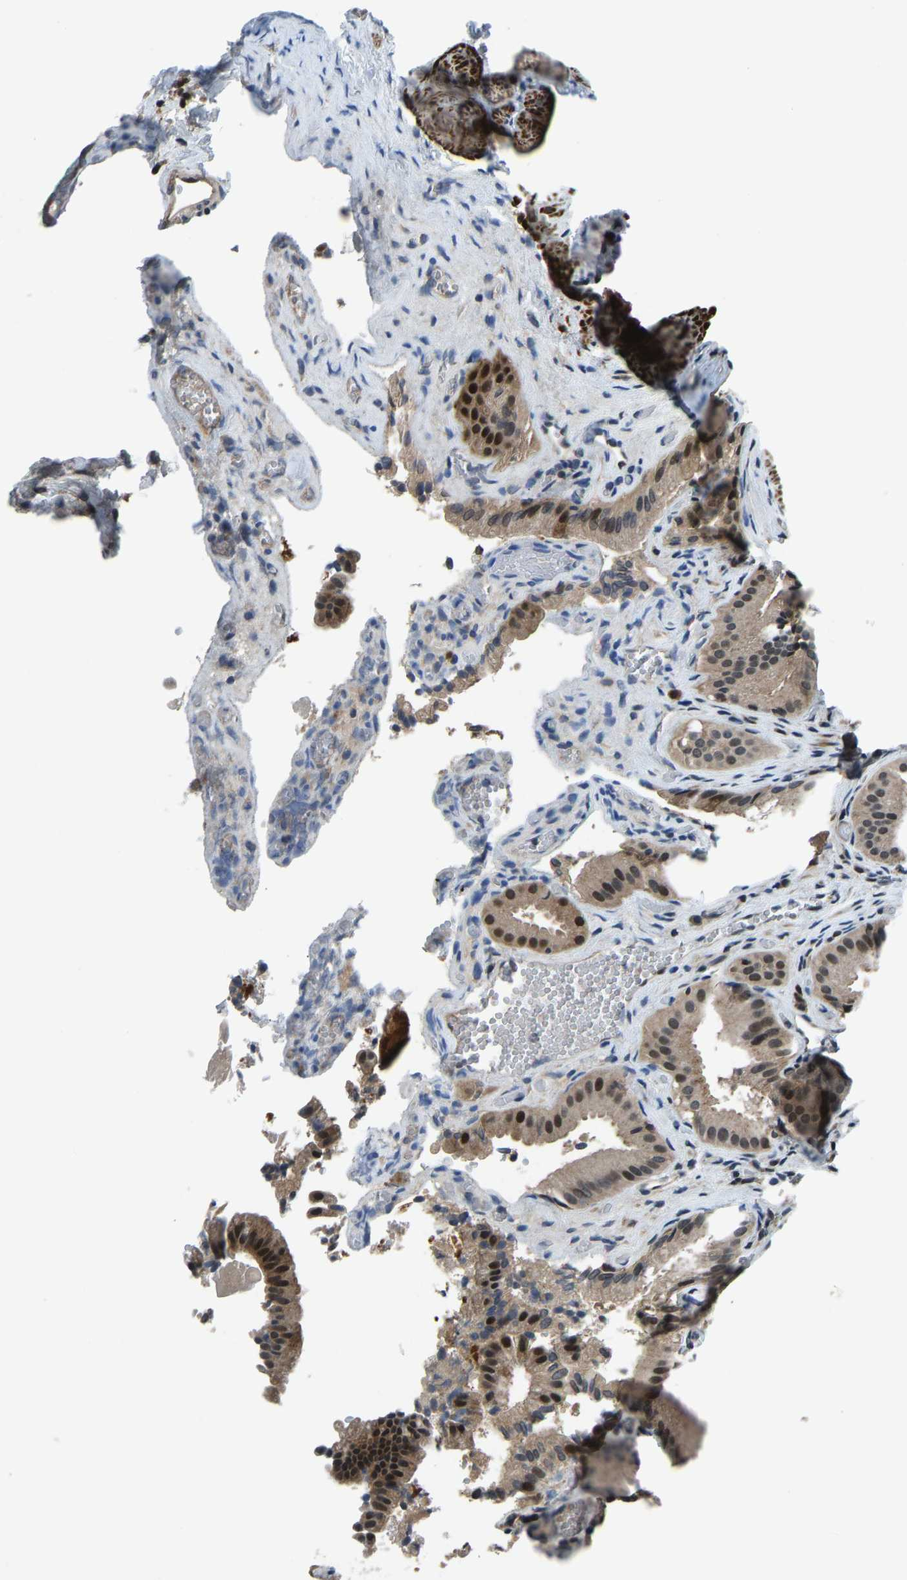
{"staining": {"intensity": "moderate", "quantity": ">75%", "location": "cytoplasmic/membranous,nuclear"}, "tissue": "gallbladder", "cell_type": "Glandular cells", "image_type": "normal", "snomed": [{"axis": "morphology", "description": "Normal tissue, NOS"}, {"axis": "topography", "description": "Gallbladder"}], "caption": "DAB immunohistochemical staining of normal human gallbladder shows moderate cytoplasmic/membranous,nuclear protein staining in about >75% of glandular cells.", "gene": "RLIM", "patient": {"sex": "male", "age": 49}}